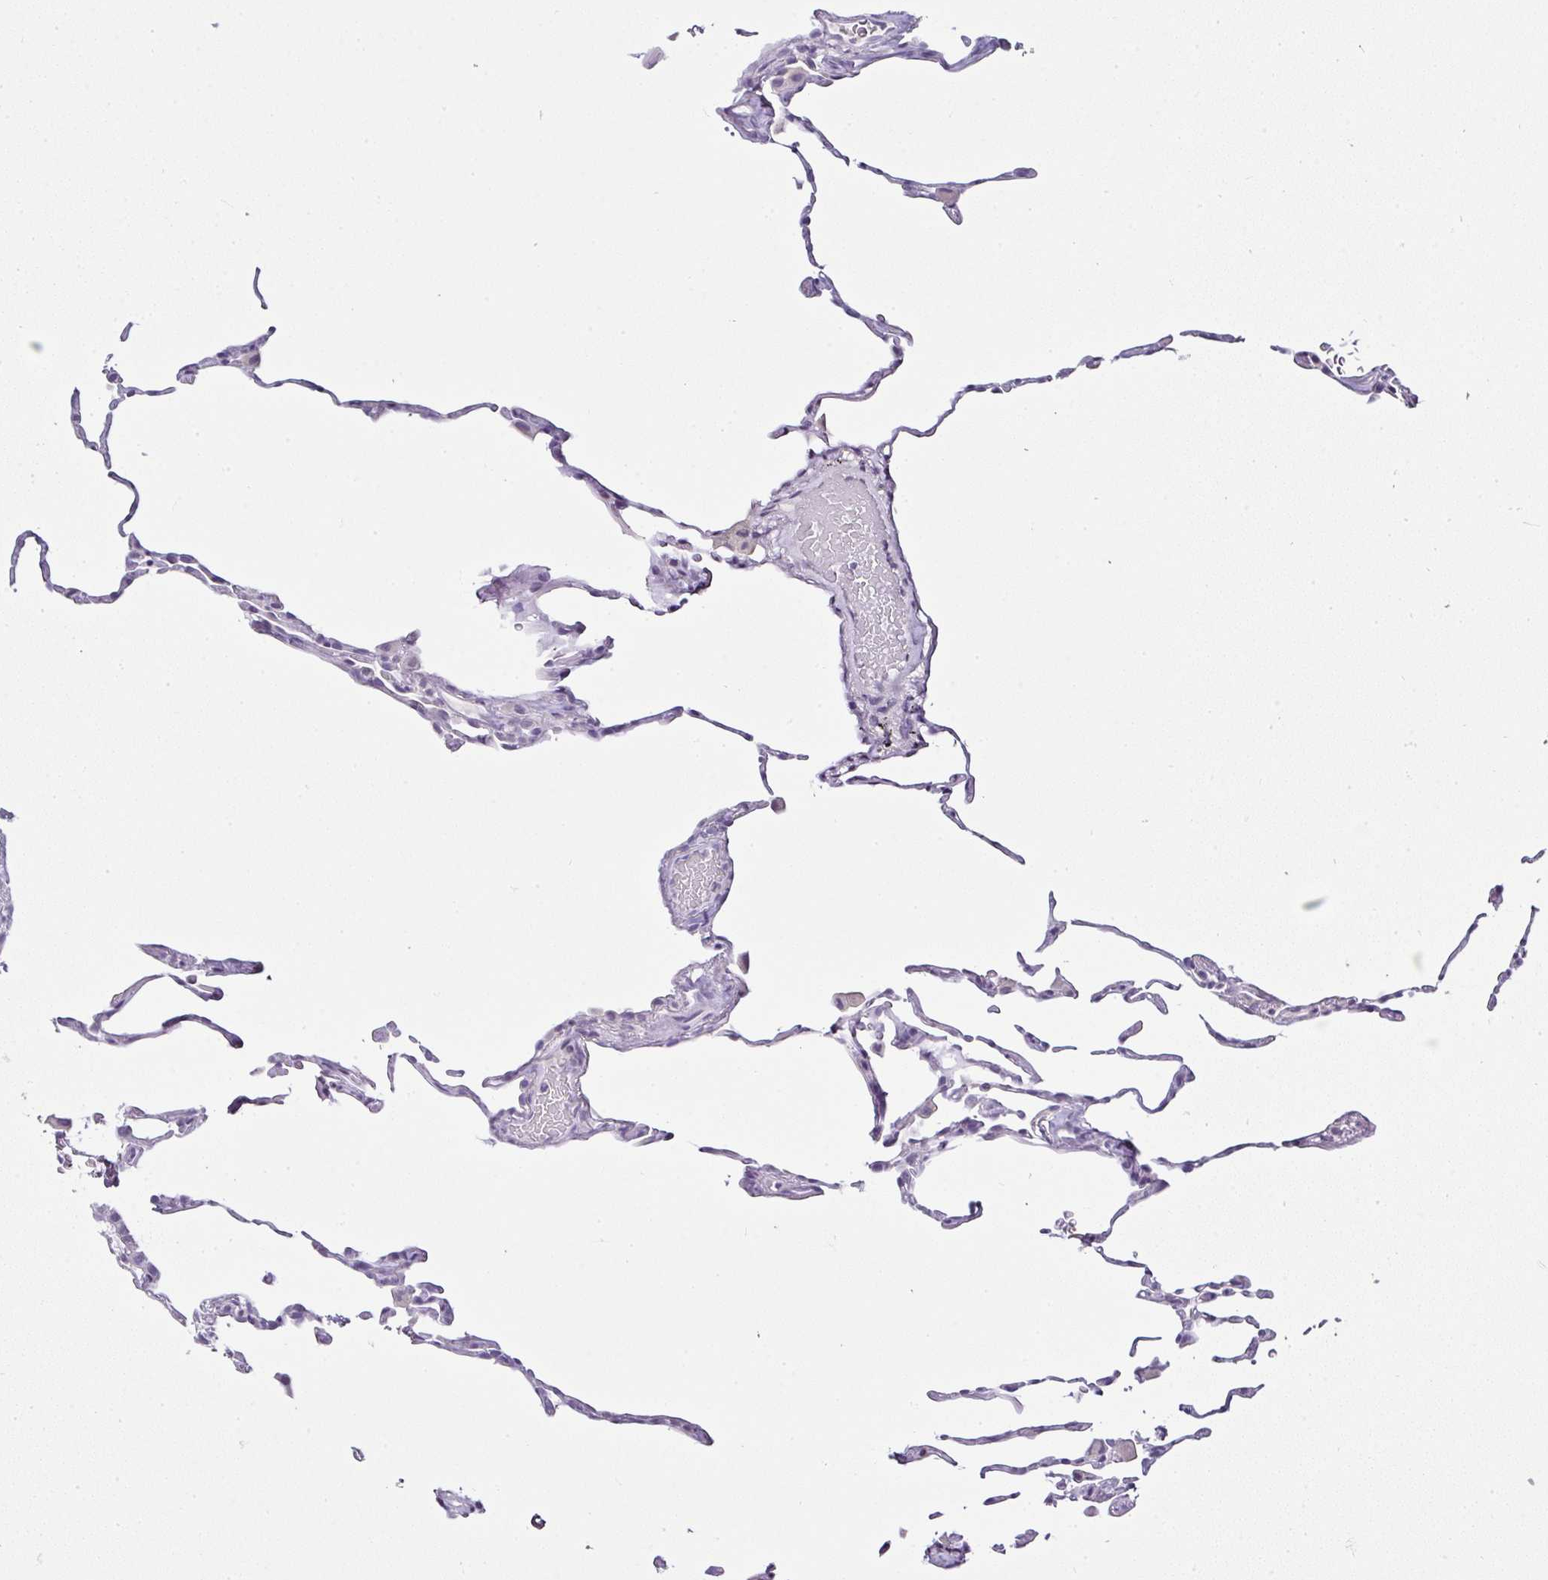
{"staining": {"intensity": "negative", "quantity": "none", "location": "none"}, "tissue": "lung", "cell_type": "Alveolar cells", "image_type": "normal", "snomed": [{"axis": "morphology", "description": "Normal tissue, NOS"}, {"axis": "topography", "description": "Lung"}], "caption": "This is an immunohistochemistry (IHC) histopathology image of unremarkable lung. There is no expression in alveolar cells.", "gene": "SERPINB3", "patient": {"sex": "female", "age": 57}}